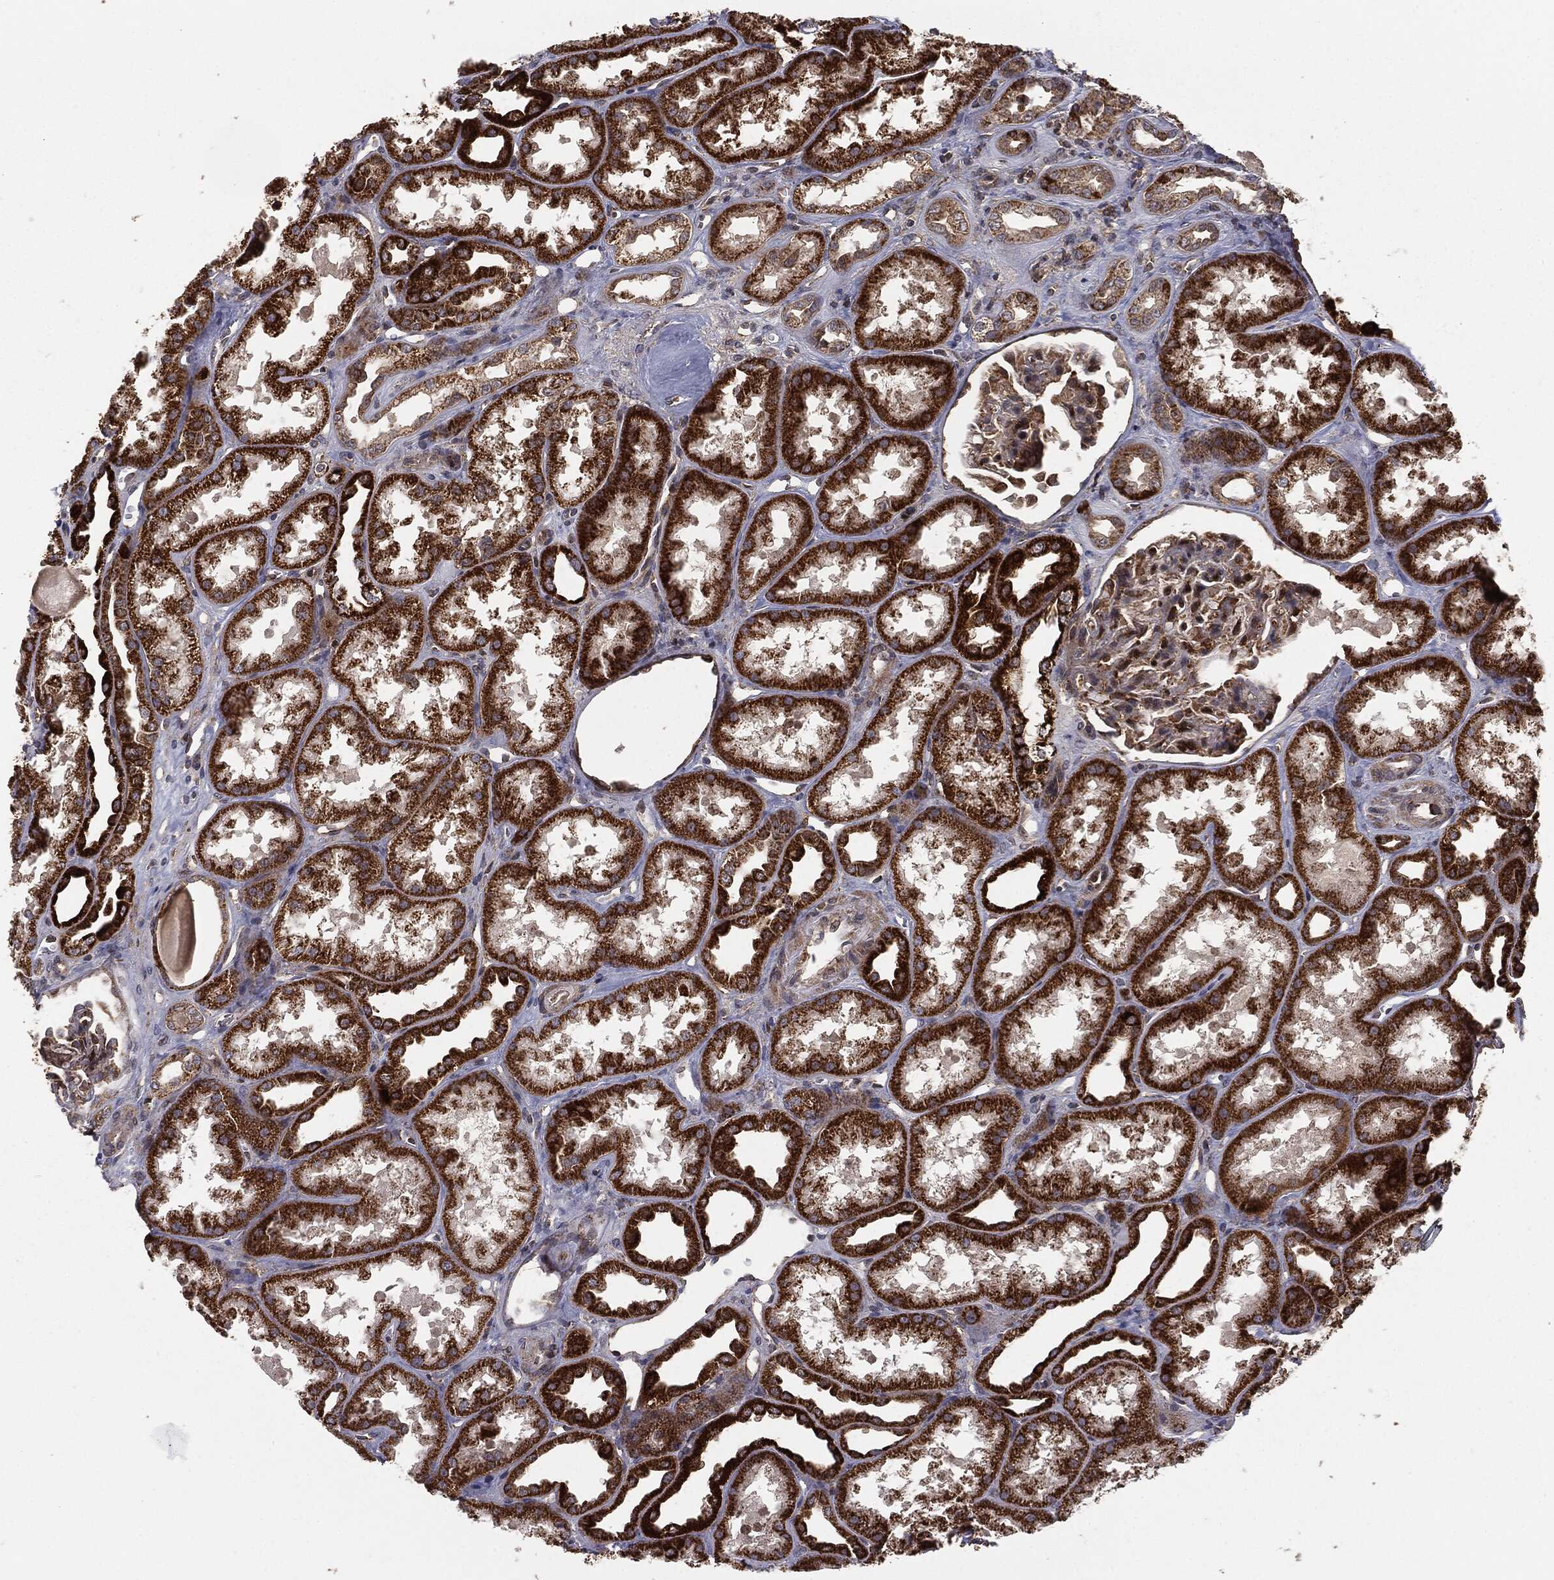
{"staining": {"intensity": "moderate", "quantity": "<25%", "location": "cytoplasmic/membranous"}, "tissue": "kidney", "cell_type": "Cells in glomeruli", "image_type": "normal", "snomed": [{"axis": "morphology", "description": "Normal tissue, NOS"}, {"axis": "topography", "description": "Kidney"}], "caption": "Immunohistochemistry (IHC) of benign human kidney exhibits low levels of moderate cytoplasmic/membranous expression in approximately <25% of cells in glomeruli.", "gene": "MTOR", "patient": {"sex": "male", "age": 61}}